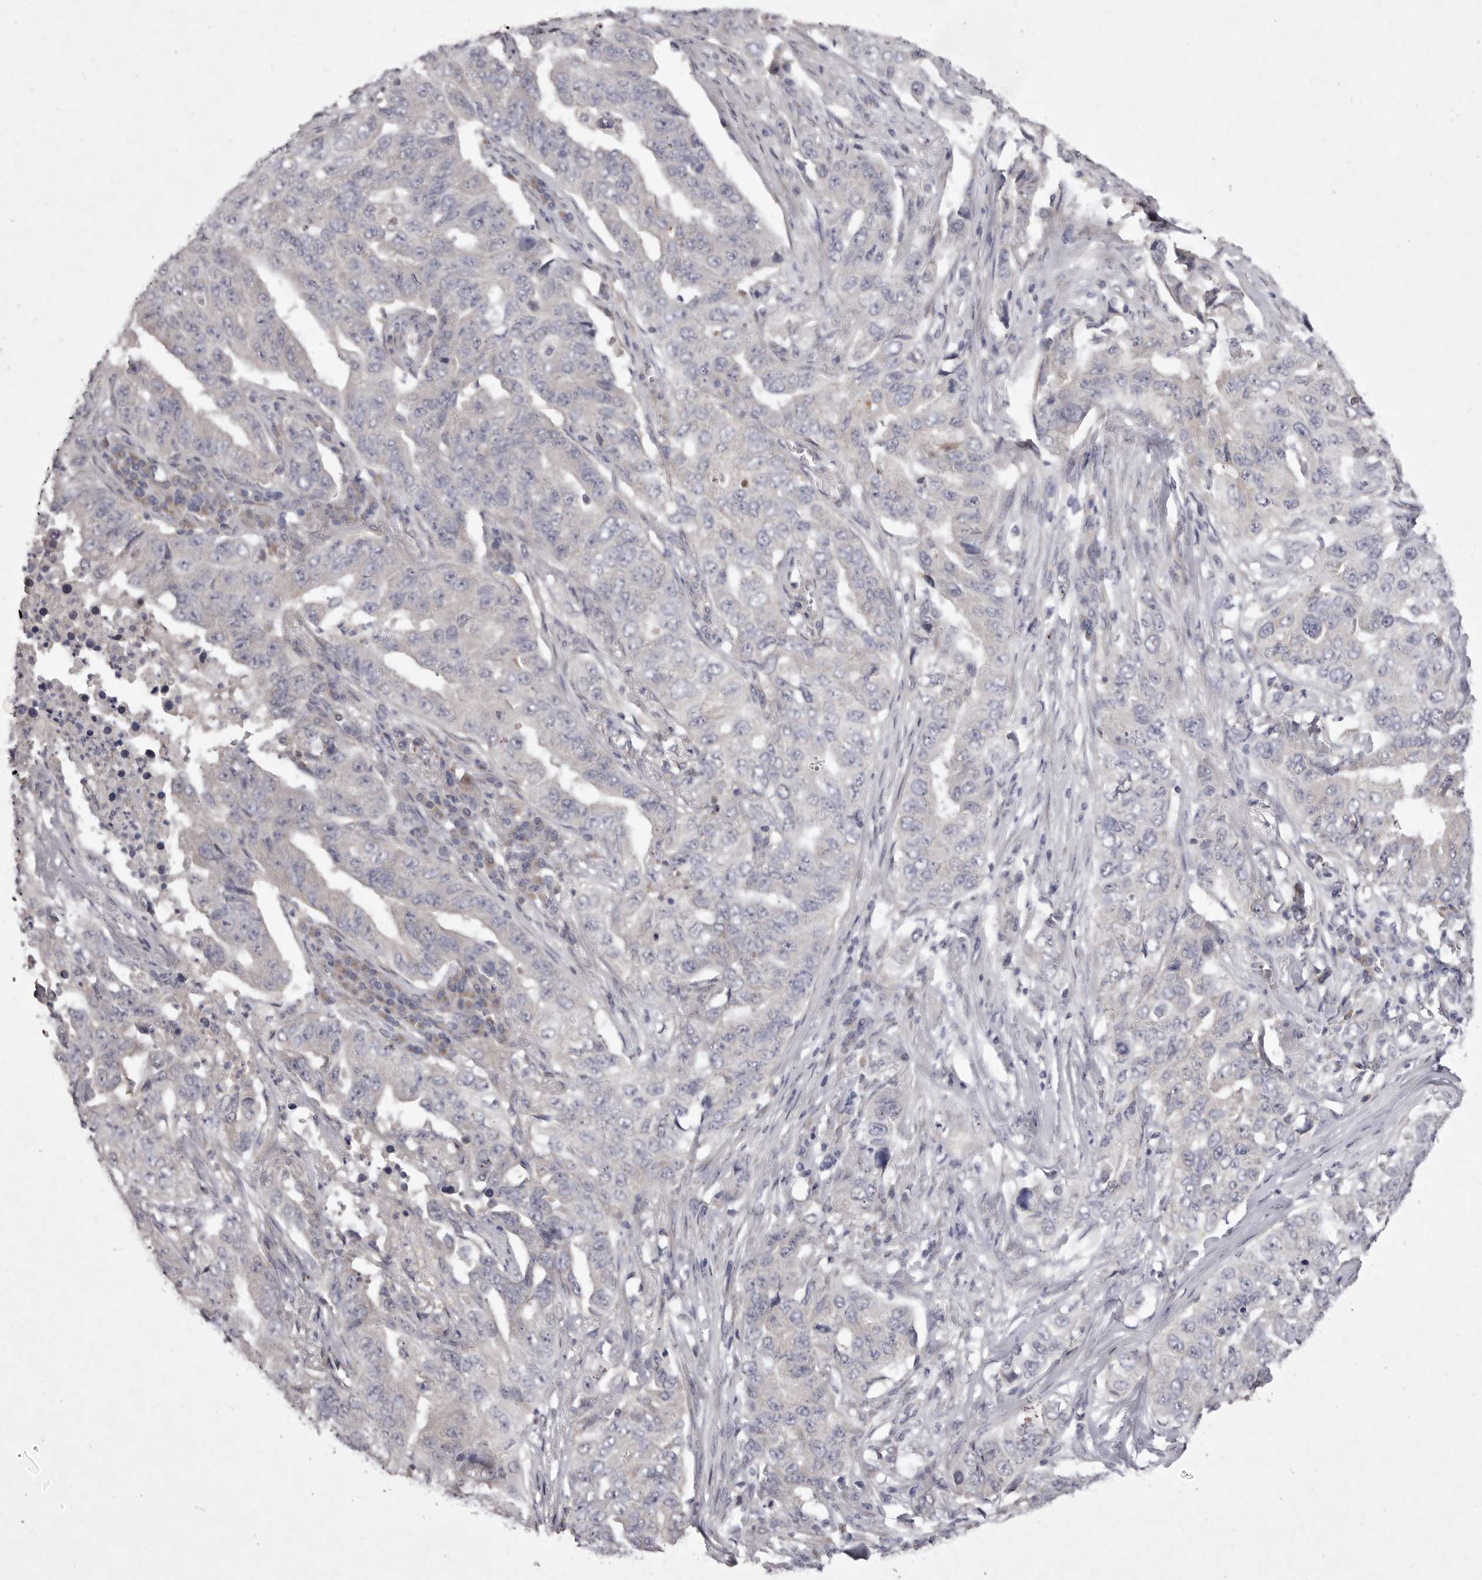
{"staining": {"intensity": "negative", "quantity": "none", "location": "none"}, "tissue": "lung cancer", "cell_type": "Tumor cells", "image_type": "cancer", "snomed": [{"axis": "morphology", "description": "Adenocarcinoma, NOS"}, {"axis": "topography", "description": "Lung"}], "caption": "This is an immunohistochemistry (IHC) image of adenocarcinoma (lung). There is no expression in tumor cells.", "gene": "P2RX6", "patient": {"sex": "female", "age": 51}}